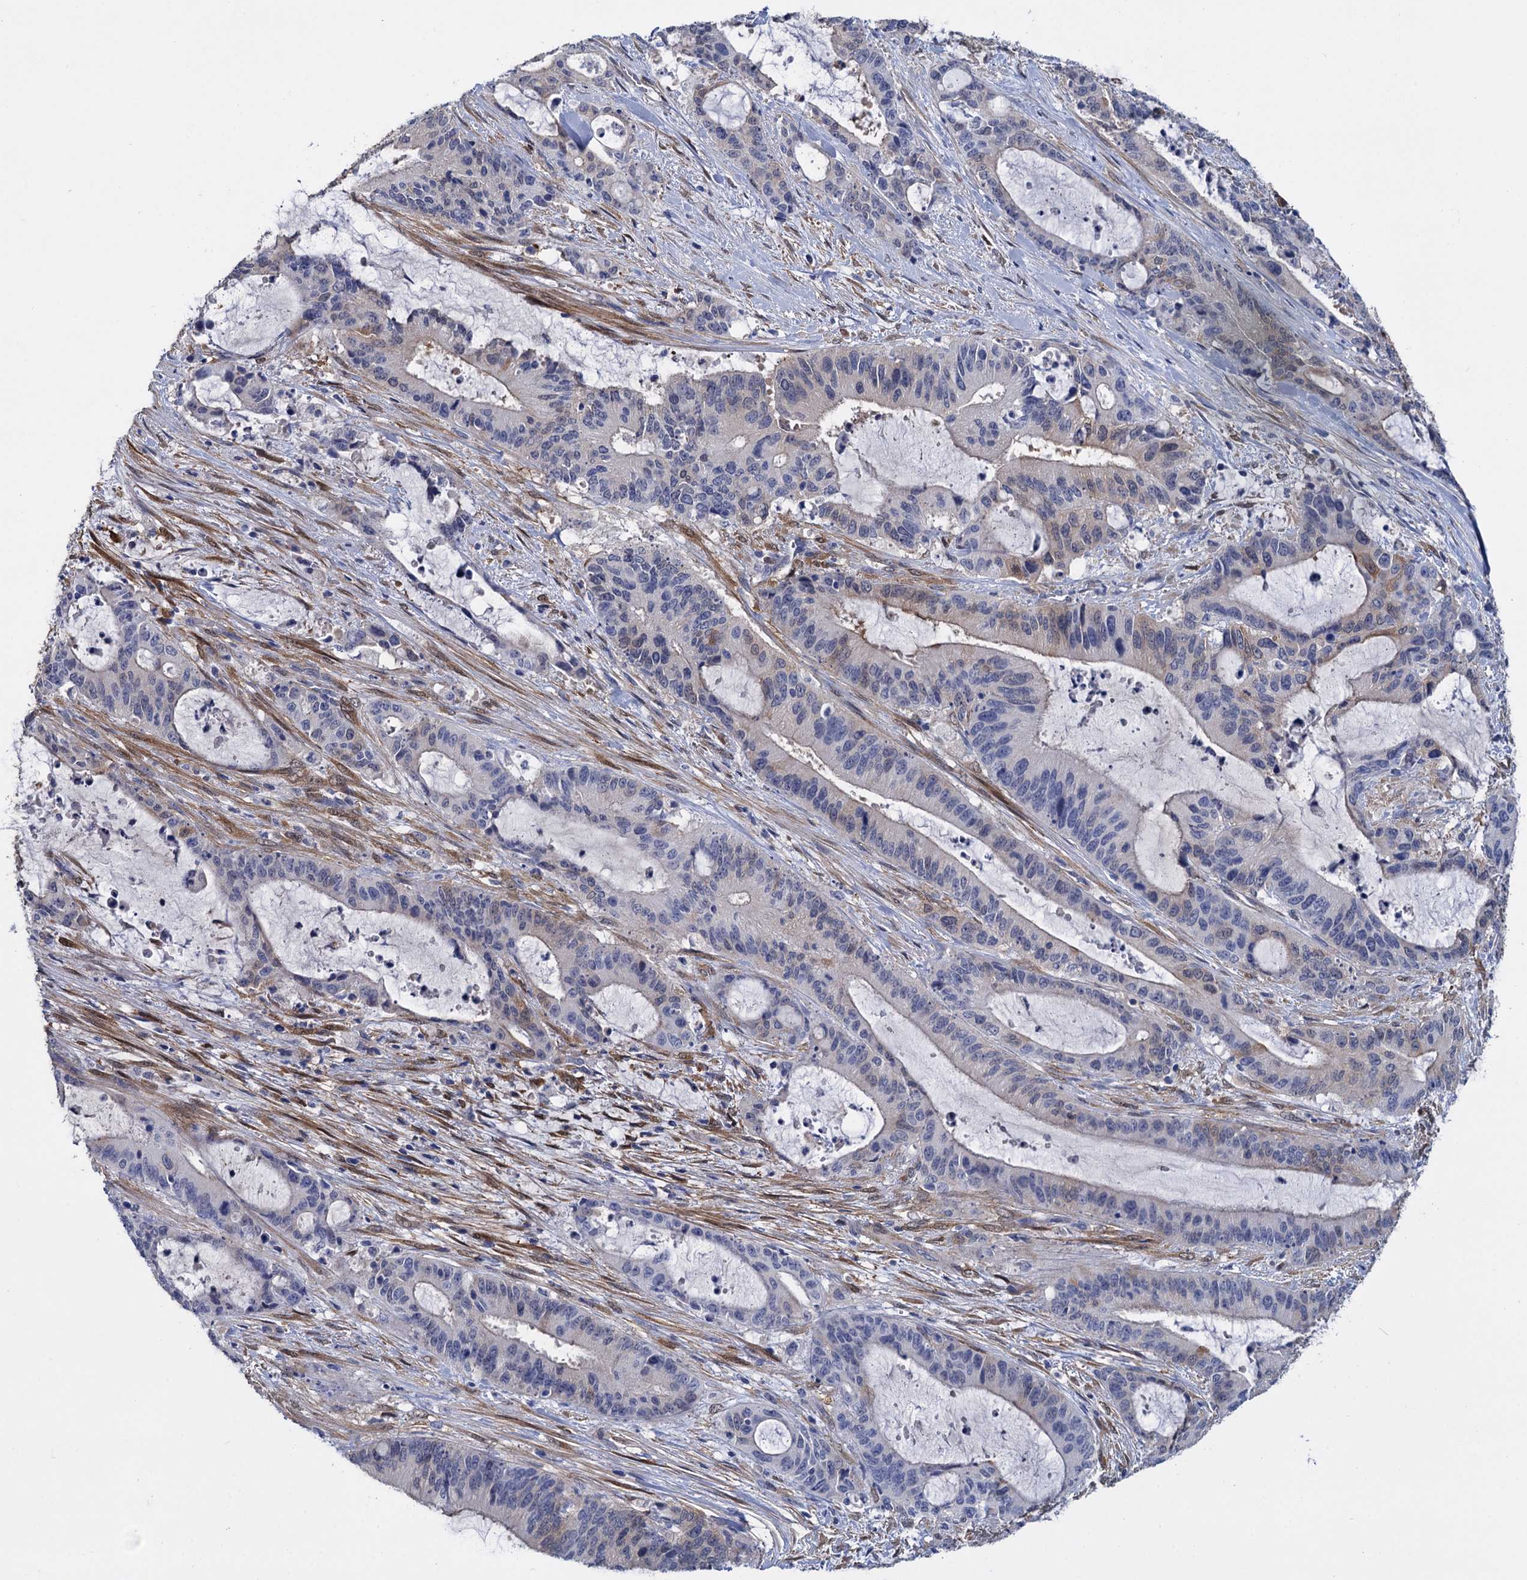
{"staining": {"intensity": "weak", "quantity": "<25%", "location": "cytoplasmic/membranous"}, "tissue": "liver cancer", "cell_type": "Tumor cells", "image_type": "cancer", "snomed": [{"axis": "morphology", "description": "Normal tissue, NOS"}, {"axis": "morphology", "description": "Cholangiocarcinoma"}, {"axis": "topography", "description": "Liver"}, {"axis": "topography", "description": "Peripheral nerve tissue"}], "caption": "Human liver cancer stained for a protein using immunohistochemistry (IHC) shows no staining in tumor cells.", "gene": "GSTM3", "patient": {"sex": "female", "age": 73}}